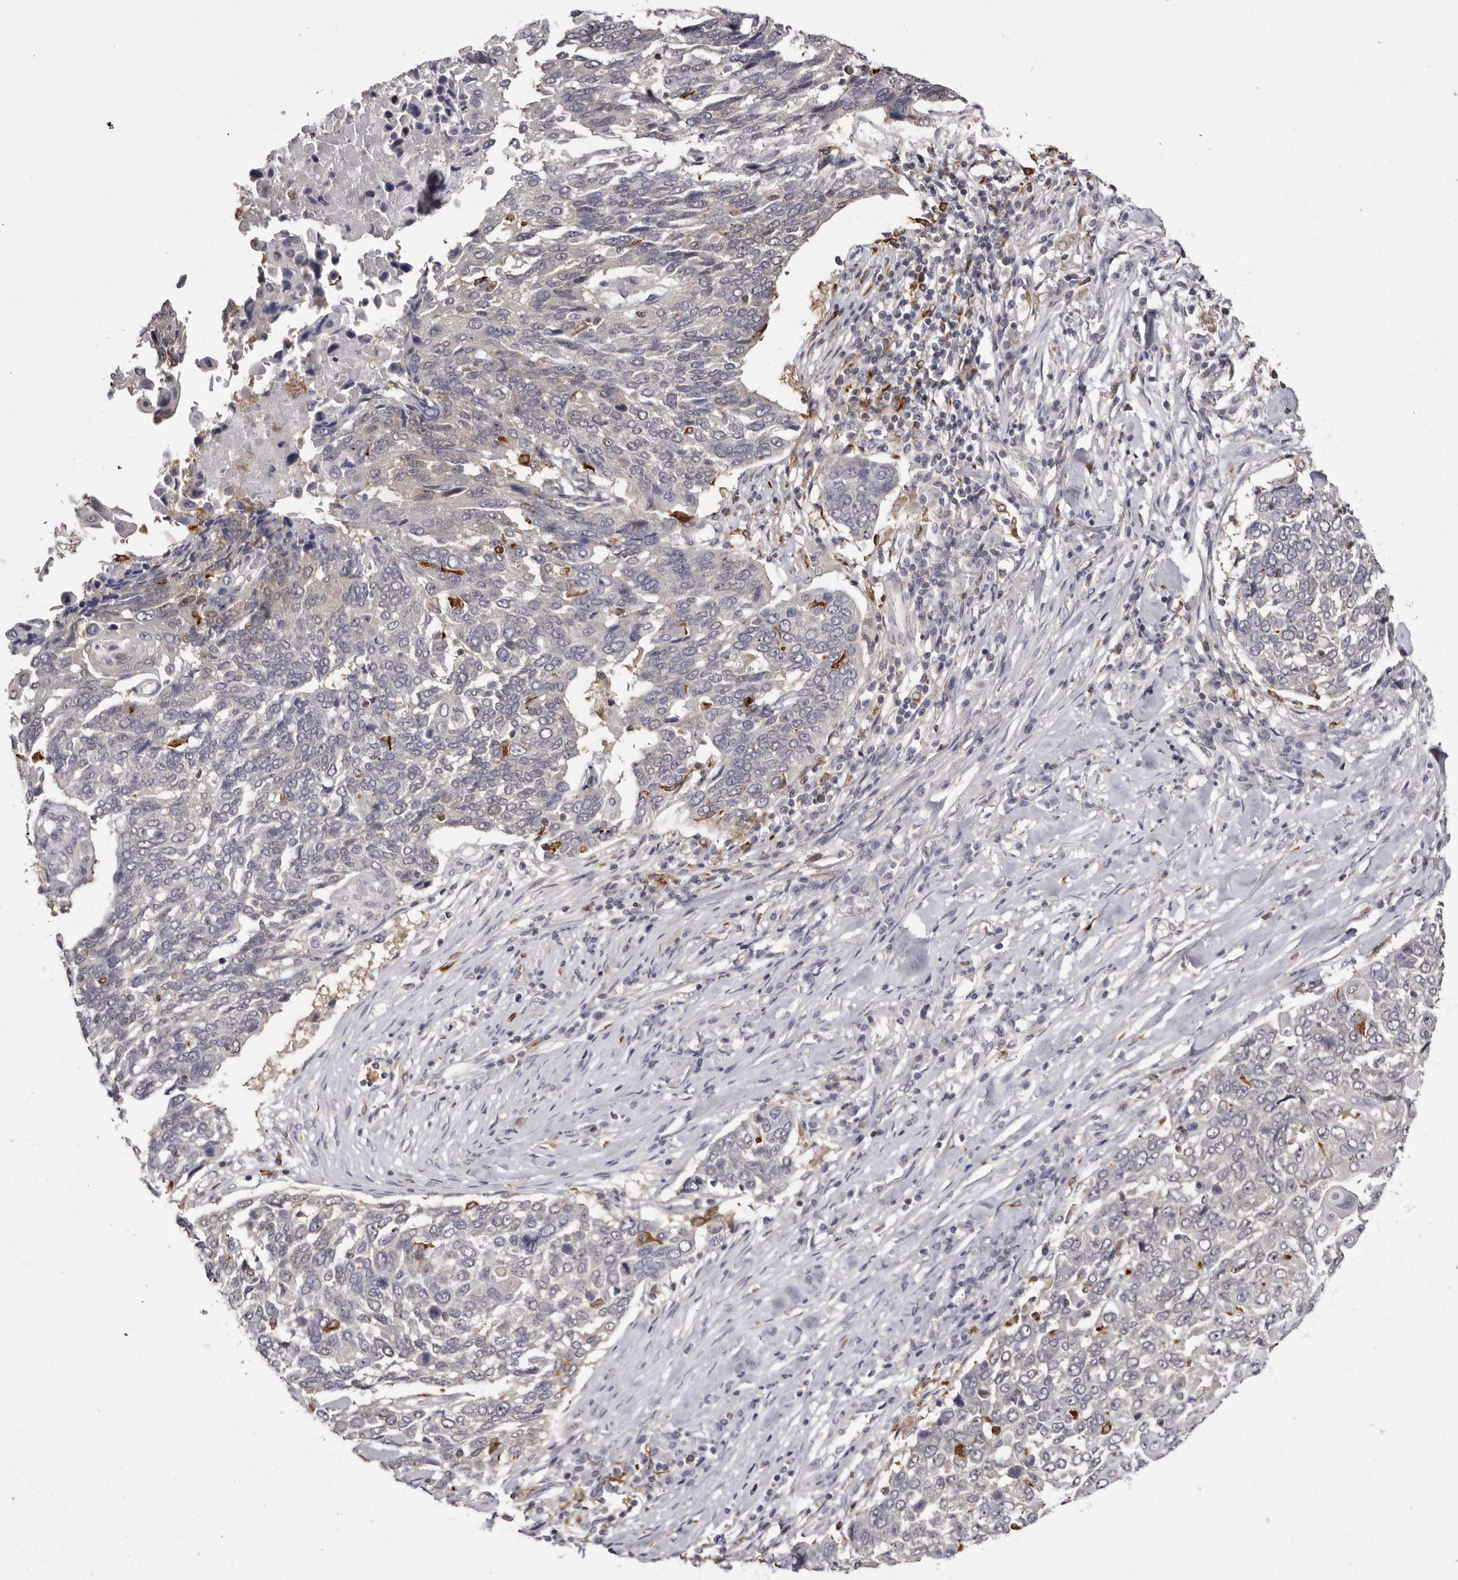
{"staining": {"intensity": "negative", "quantity": "none", "location": "none"}, "tissue": "lung cancer", "cell_type": "Tumor cells", "image_type": "cancer", "snomed": [{"axis": "morphology", "description": "Squamous cell carcinoma, NOS"}, {"axis": "topography", "description": "Lung"}], "caption": "Immunohistochemical staining of human lung squamous cell carcinoma demonstrates no significant staining in tumor cells.", "gene": "TNNI1", "patient": {"sex": "male", "age": 66}}